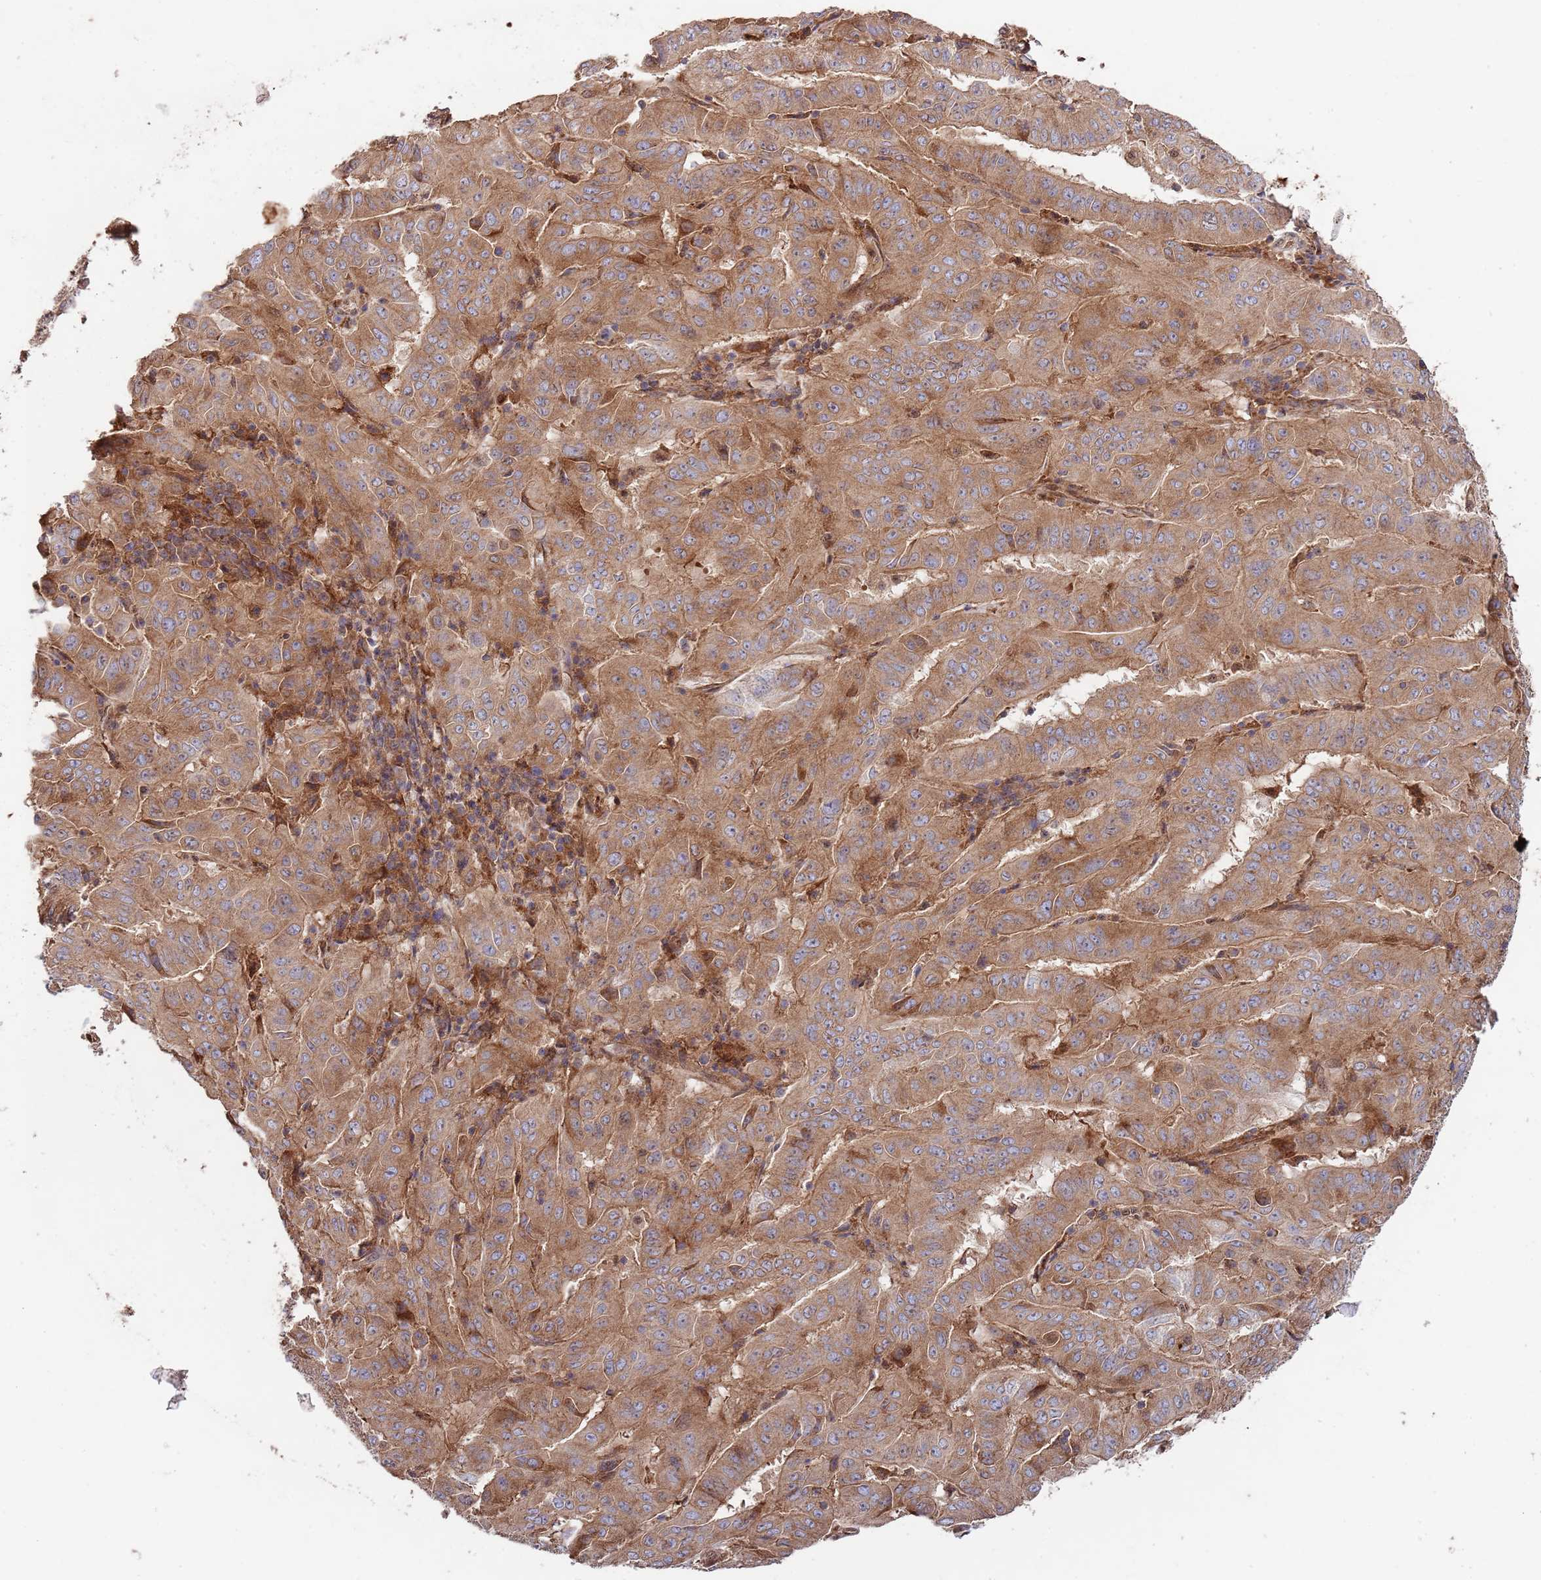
{"staining": {"intensity": "moderate", "quantity": ">75%", "location": "cytoplasmic/membranous"}, "tissue": "pancreatic cancer", "cell_type": "Tumor cells", "image_type": "cancer", "snomed": [{"axis": "morphology", "description": "Adenocarcinoma, NOS"}, {"axis": "topography", "description": "Pancreas"}], "caption": "Brown immunohistochemical staining in pancreatic adenocarcinoma demonstrates moderate cytoplasmic/membranous positivity in about >75% of tumor cells.", "gene": "RNF19B", "patient": {"sex": "male", "age": 63}}